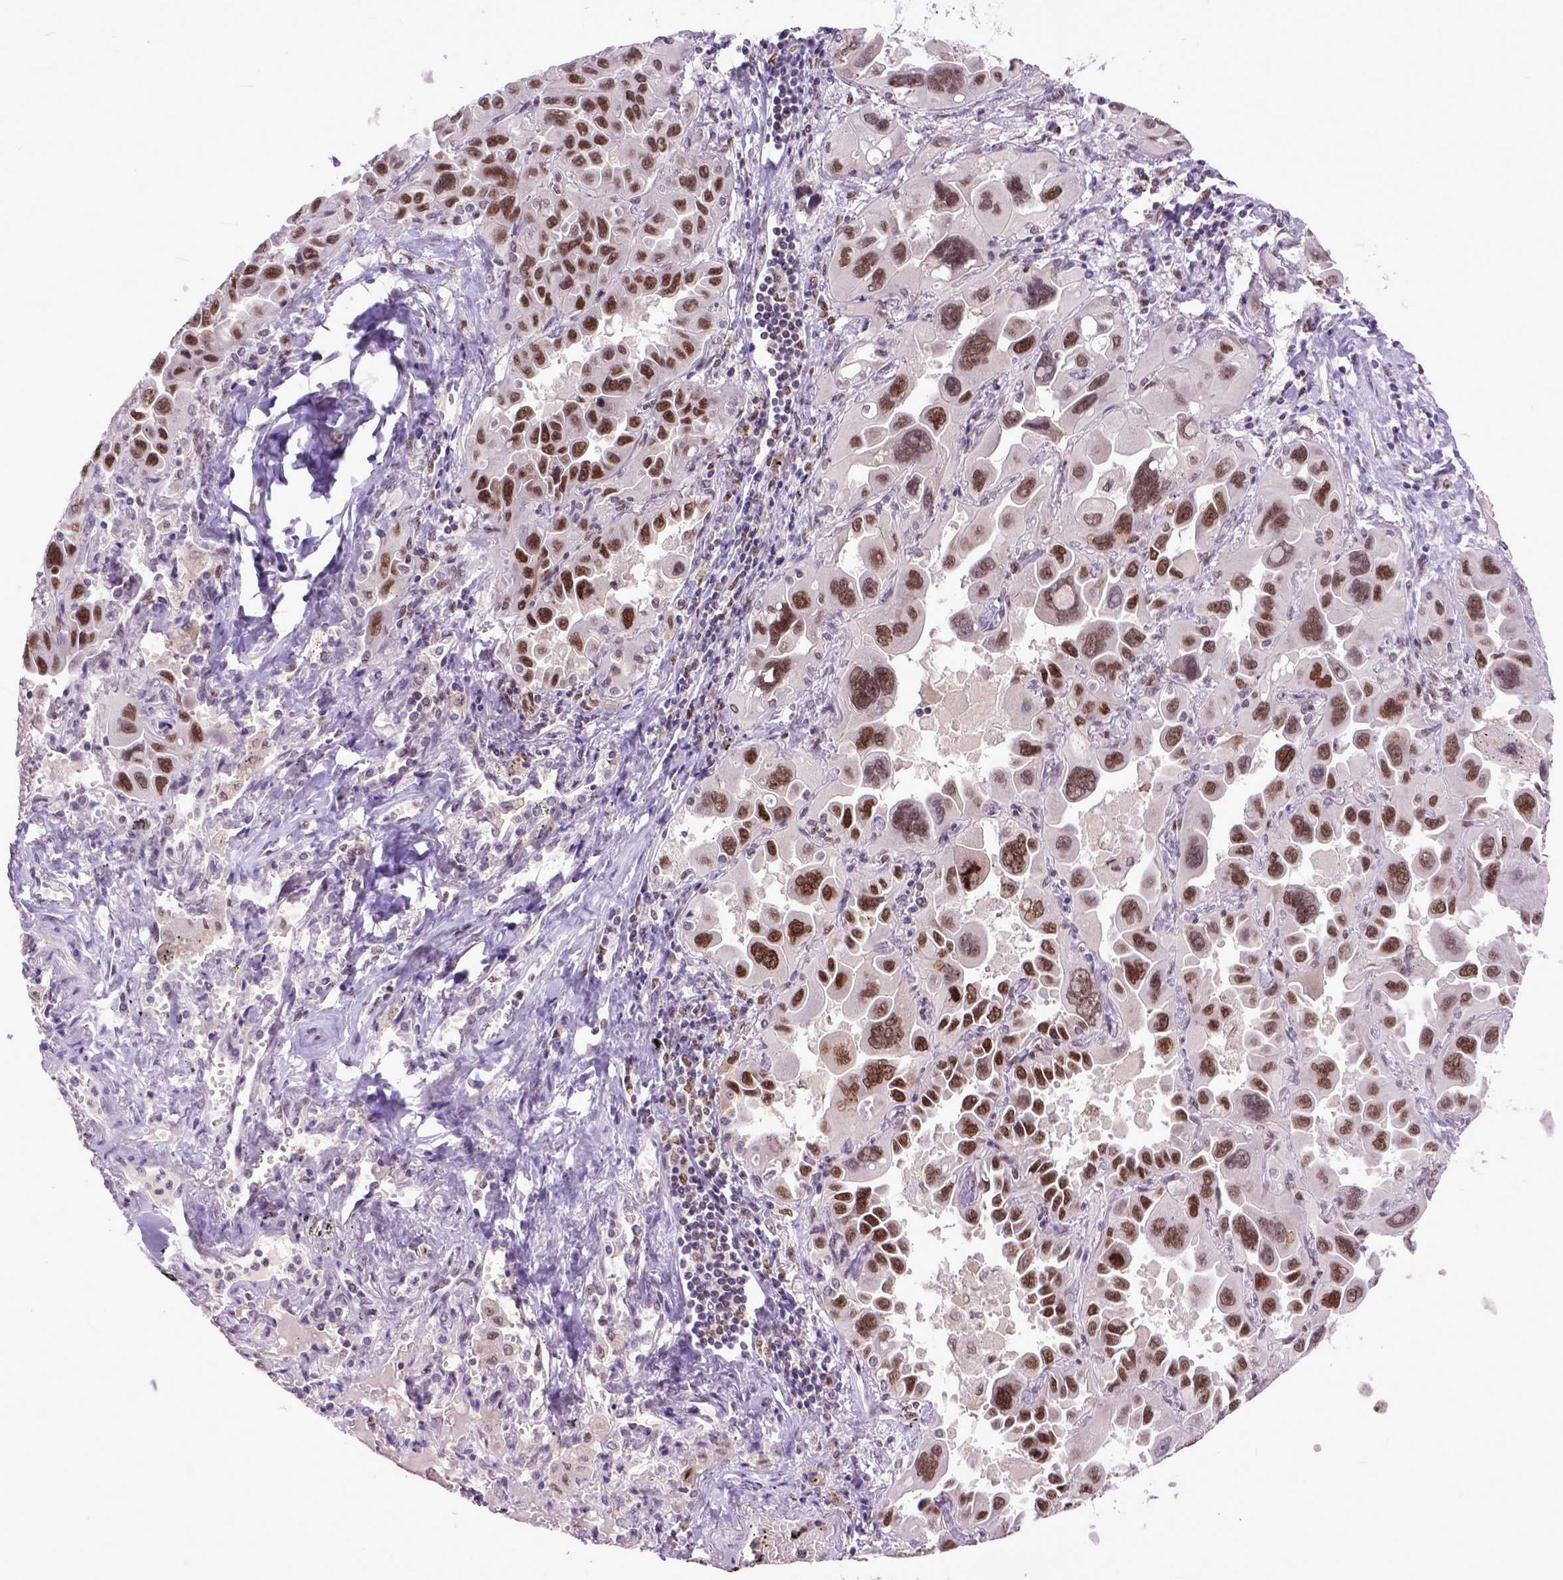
{"staining": {"intensity": "moderate", "quantity": ">75%", "location": "nuclear"}, "tissue": "lung cancer", "cell_type": "Tumor cells", "image_type": "cancer", "snomed": [{"axis": "morphology", "description": "Adenocarcinoma, NOS"}, {"axis": "topography", "description": "Lung"}], "caption": "Protein staining by immunohistochemistry (IHC) demonstrates moderate nuclear expression in about >75% of tumor cells in lung cancer (adenocarcinoma). Nuclei are stained in blue.", "gene": "RCC2", "patient": {"sex": "male", "age": 64}}